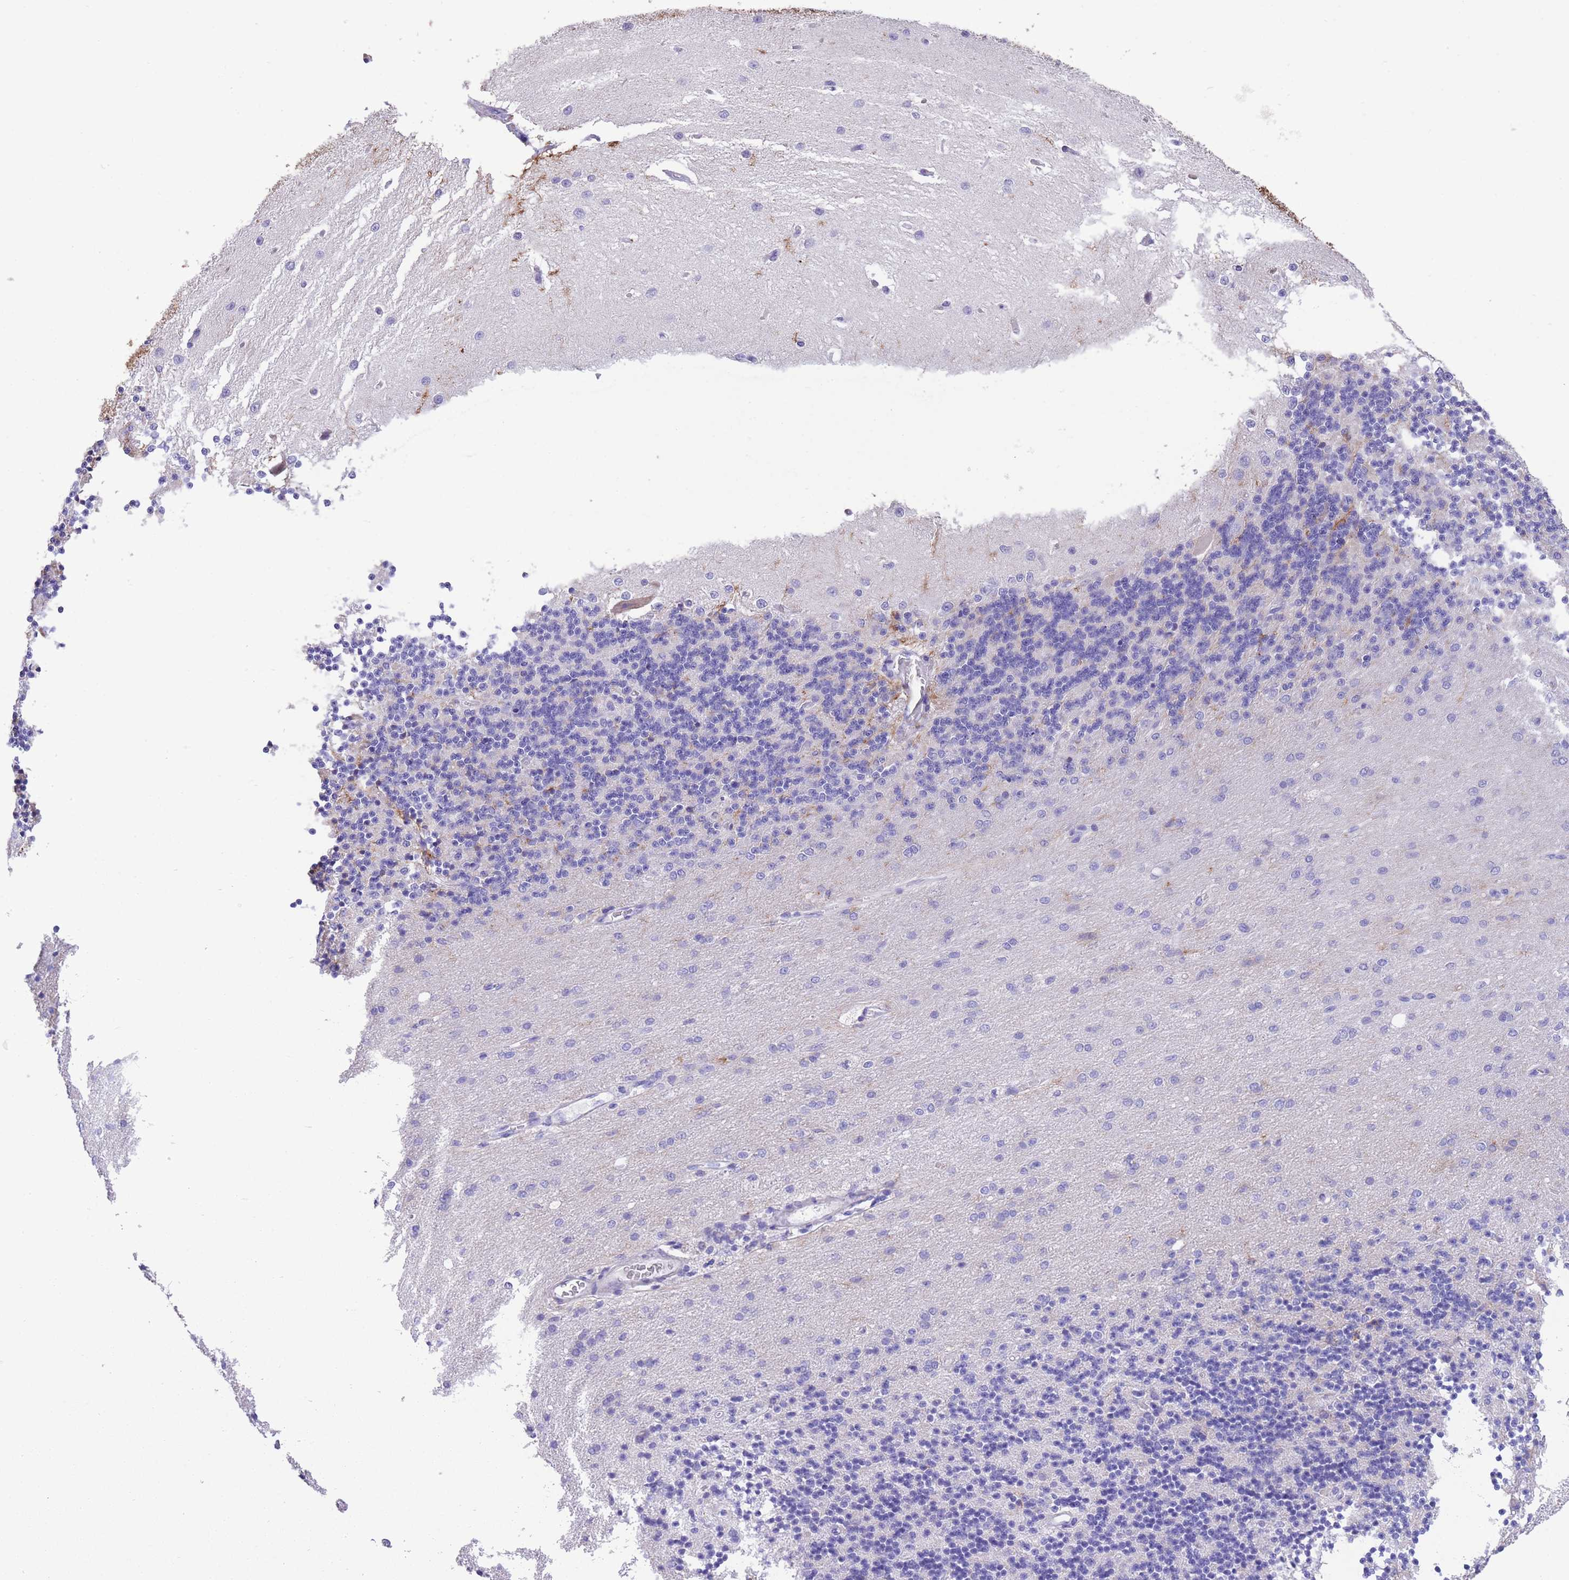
{"staining": {"intensity": "moderate", "quantity": "<25%", "location": "cytoplasmic/membranous"}, "tissue": "cerebellum", "cell_type": "Cells in granular layer", "image_type": "normal", "snomed": [{"axis": "morphology", "description": "Normal tissue, NOS"}, {"axis": "topography", "description": "Cerebellum"}], "caption": "IHC of normal human cerebellum displays low levels of moderate cytoplasmic/membranous positivity in approximately <25% of cells in granular layer. (Brightfield microscopy of DAB IHC at high magnification).", "gene": "RAI2", "patient": {"sex": "female", "age": 29}}